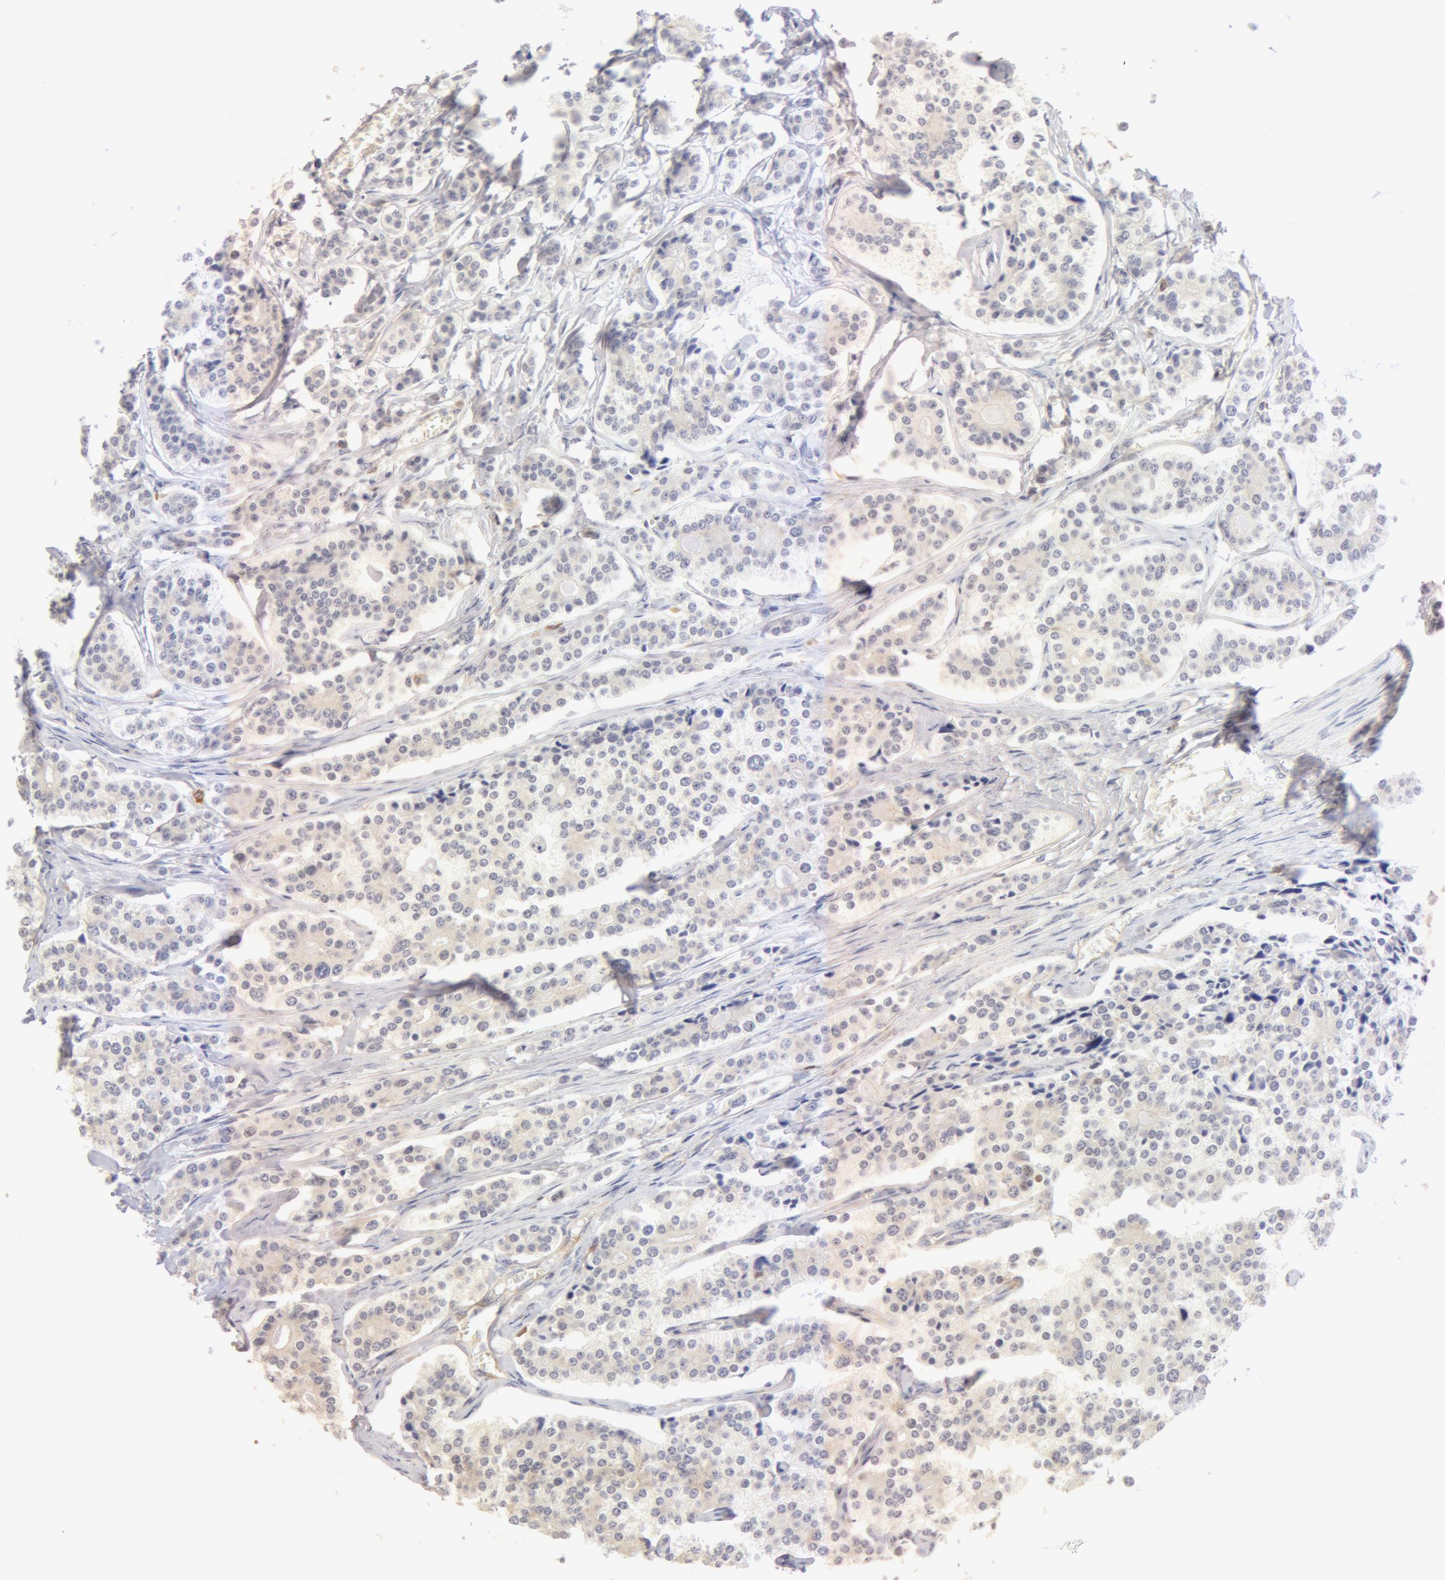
{"staining": {"intensity": "negative", "quantity": "none", "location": "none"}, "tissue": "carcinoid", "cell_type": "Tumor cells", "image_type": "cancer", "snomed": [{"axis": "morphology", "description": "Carcinoid, malignant, NOS"}, {"axis": "topography", "description": "Small intestine"}], "caption": "Immunohistochemical staining of malignant carcinoid displays no significant expression in tumor cells.", "gene": "DDX3Y", "patient": {"sex": "male", "age": 63}}